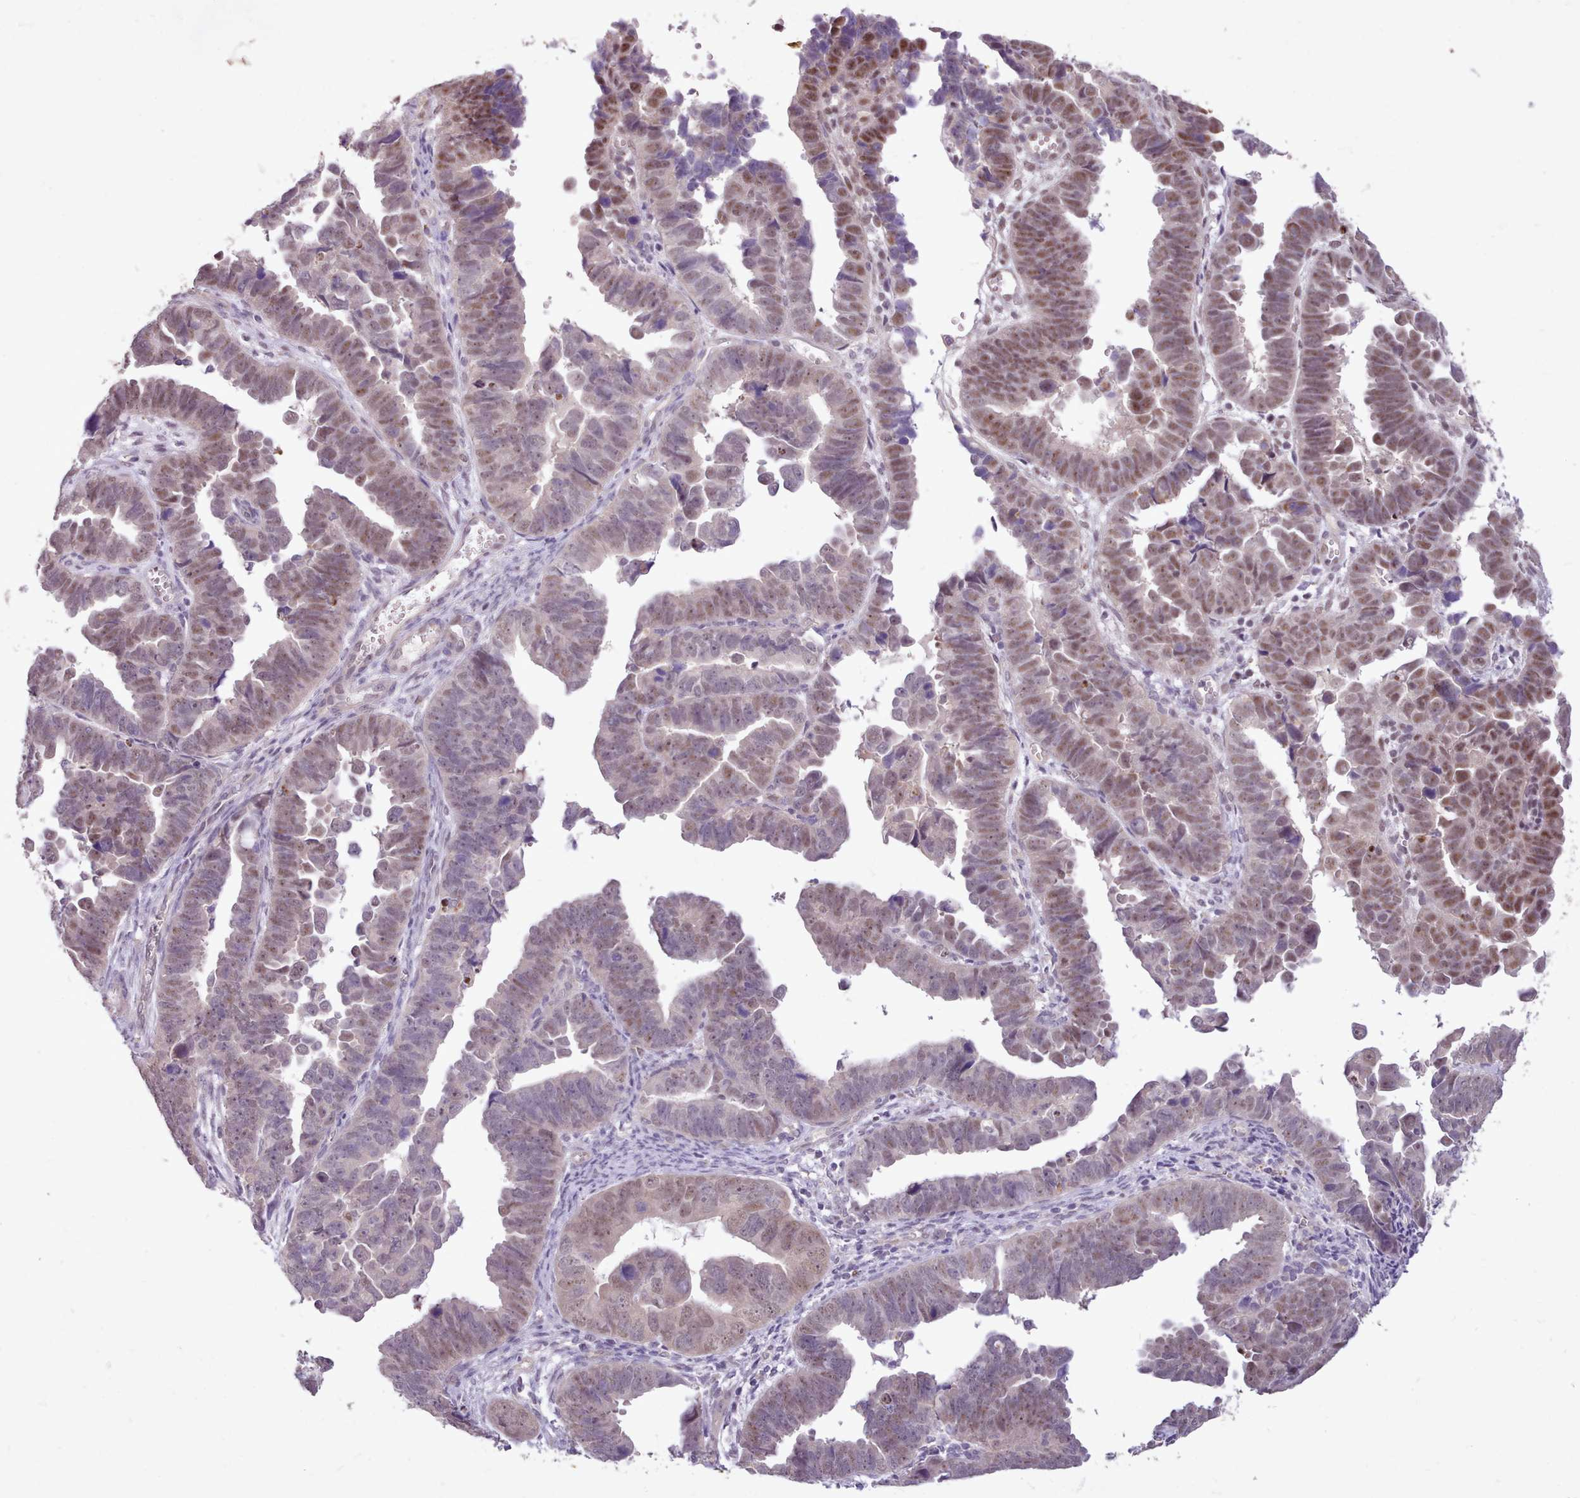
{"staining": {"intensity": "moderate", "quantity": "25%-75%", "location": "nuclear"}, "tissue": "endometrial cancer", "cell_type": "Tumor cells", "image_type": "cancer", "snomed": [{"axis": "morphology", "description": "Adenocarcinoma, NOS"}, {"axis": "topography", "description": "Endometrium"}], "caption": "Adenocarcinoma (endometrial) stained with a protein marker exhibits moderate staining in tumor cells.", "gene": "ZNF607", "patient": {"sex": "female", "age": 75}}